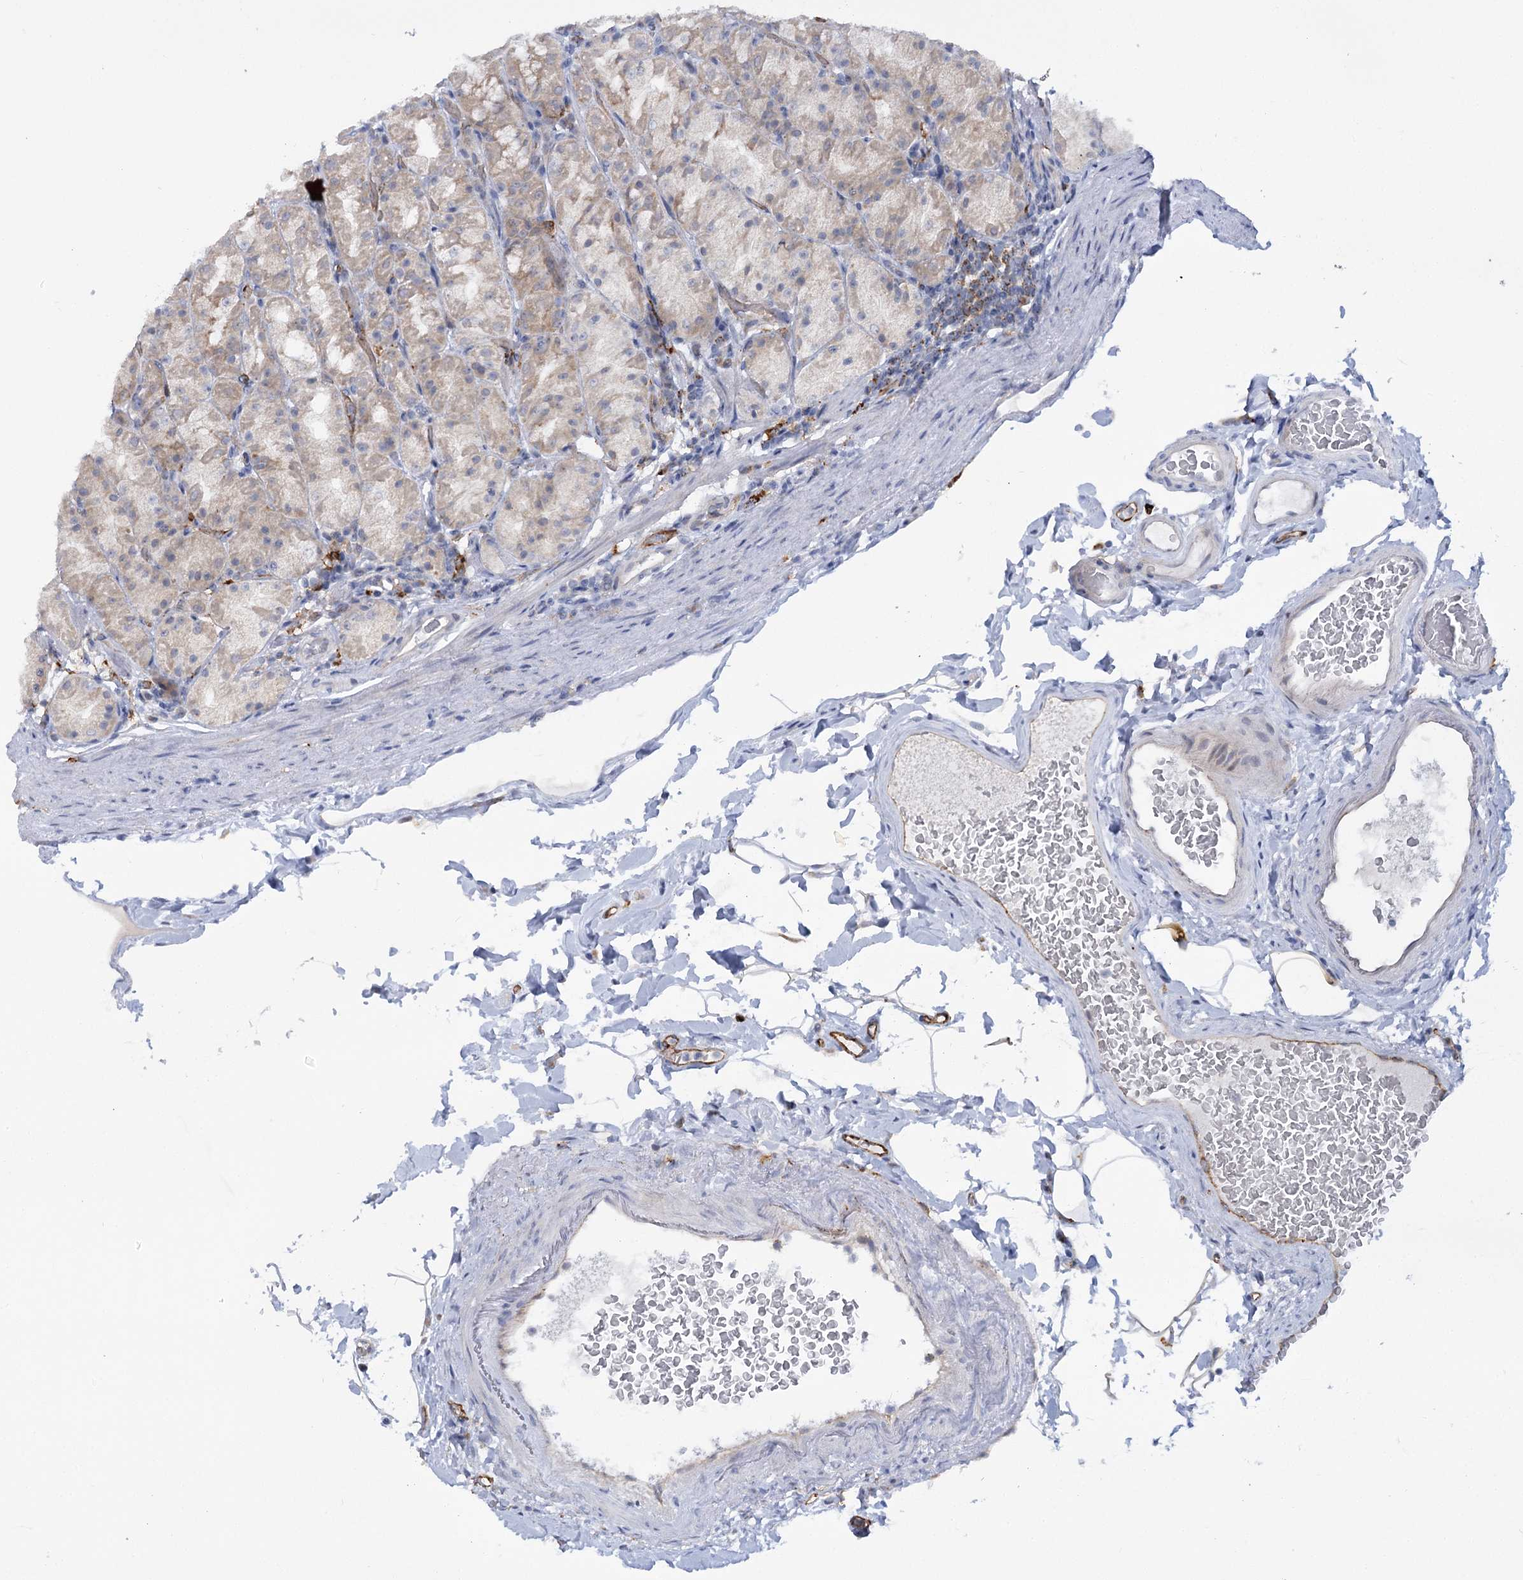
{"staining": {"intensity": "weak", "quantity": "<25%", "location": "cytoplasmic/membranous"}, "tissue": "stomach", "cell_type": "Glandular cells", "image_type": "normal", "snomed": [{"axis": "morphology", "description": "Normal tissue, NOS"}, {"axis": "topography", "description": "Stomach, upper"}], "caption": "Immunohistochemistry (IHC) histopathology image of normal stomach: human stomach stained with DAB reveals no significant protein staining in glandular cells.", "gene": "PIWIL4", "patient": {"sex": "male", "age": 68}}